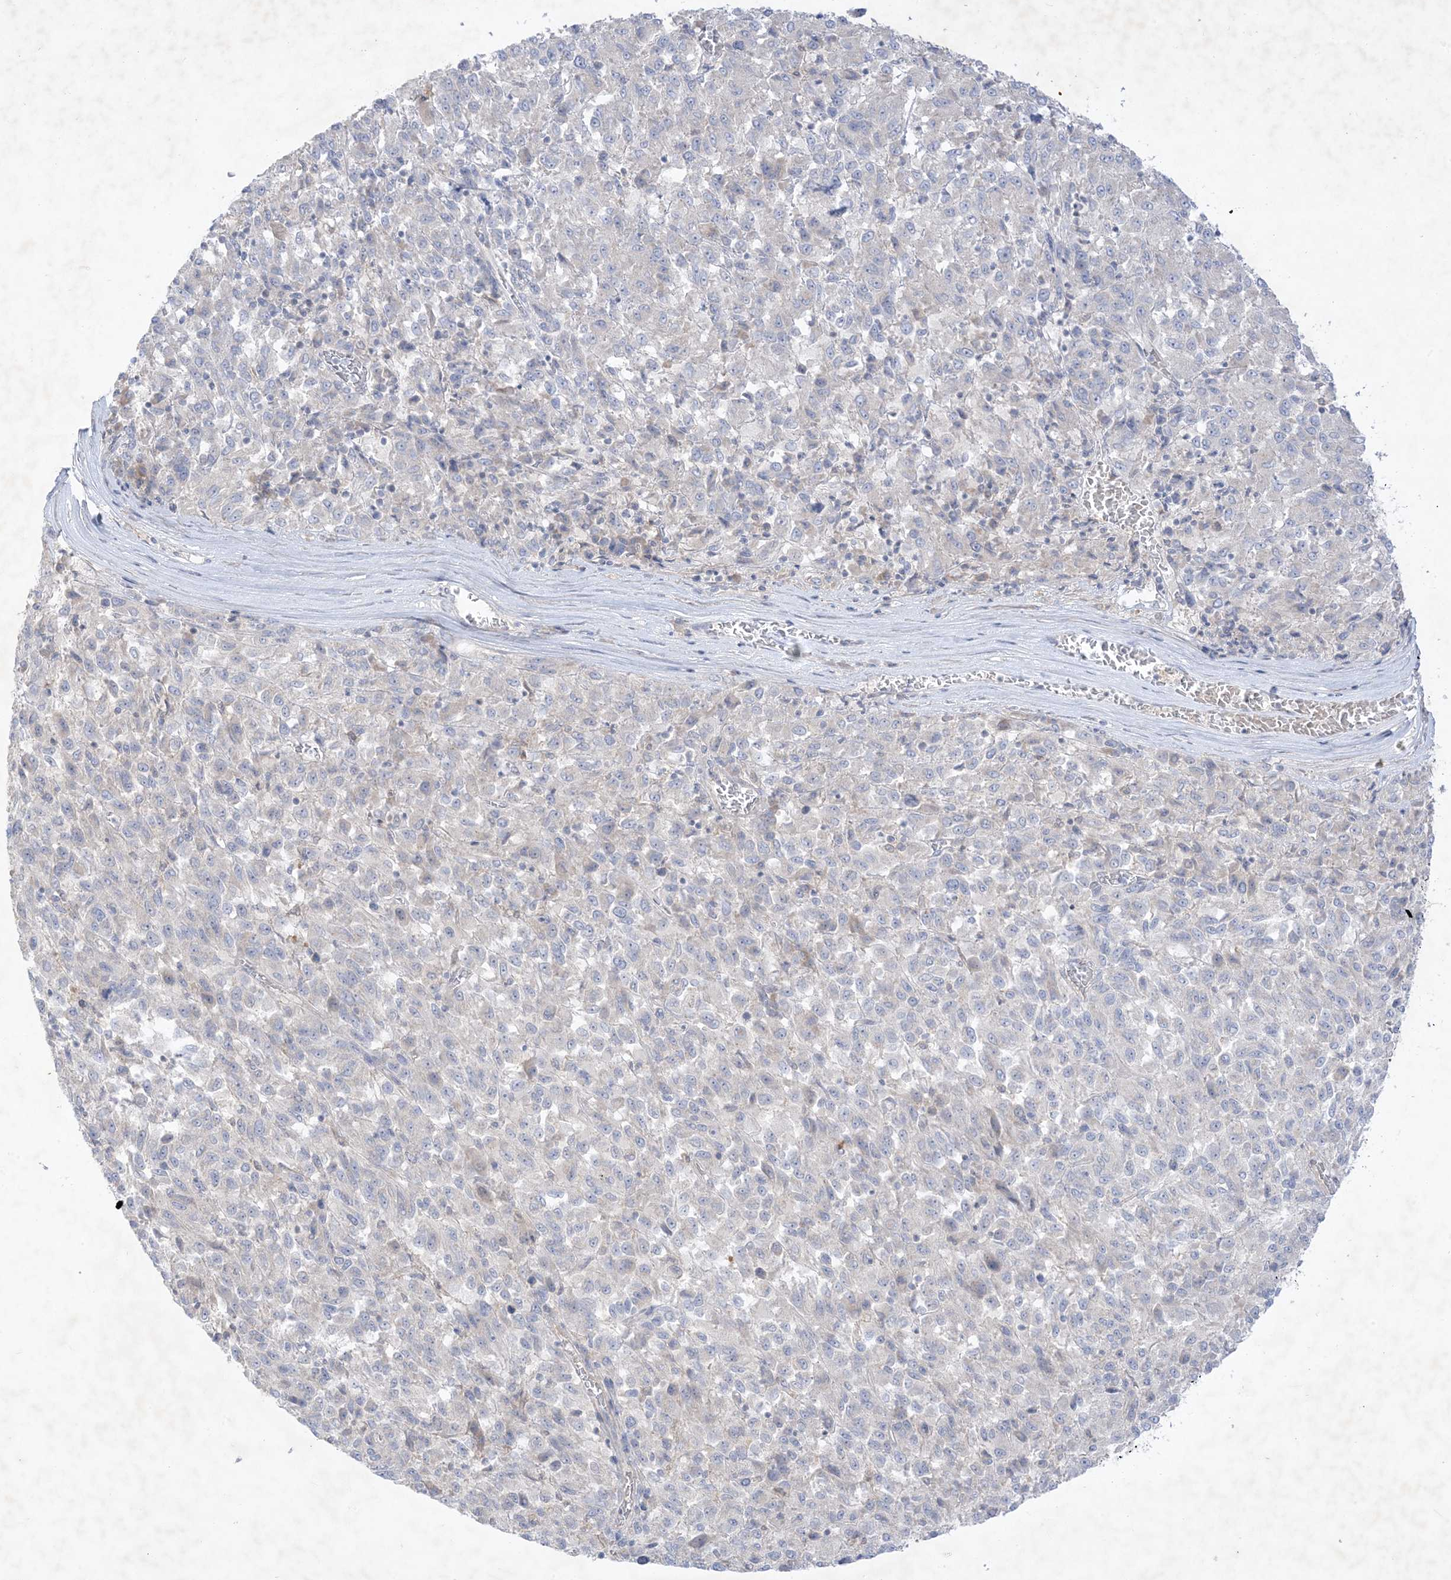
{"staining": {"intensity": "negative", "quantity": "none", "location": "none"}, "tissue": "melanoma", "cell_type": "Tumor cells", "image_type": "cancer", "snomed": [{"axis": "morphology", "description": "Malignant melanoma, Metastatic site"}, {"axis": "topography", "description": "Lung"}], "caption": "Protein analysis of malignant melanoma (metastatic site) displays no significant positivity in tumor cells.", "gene": "PLEKHA3", "patient": {"sex": "male", "age": 64}}